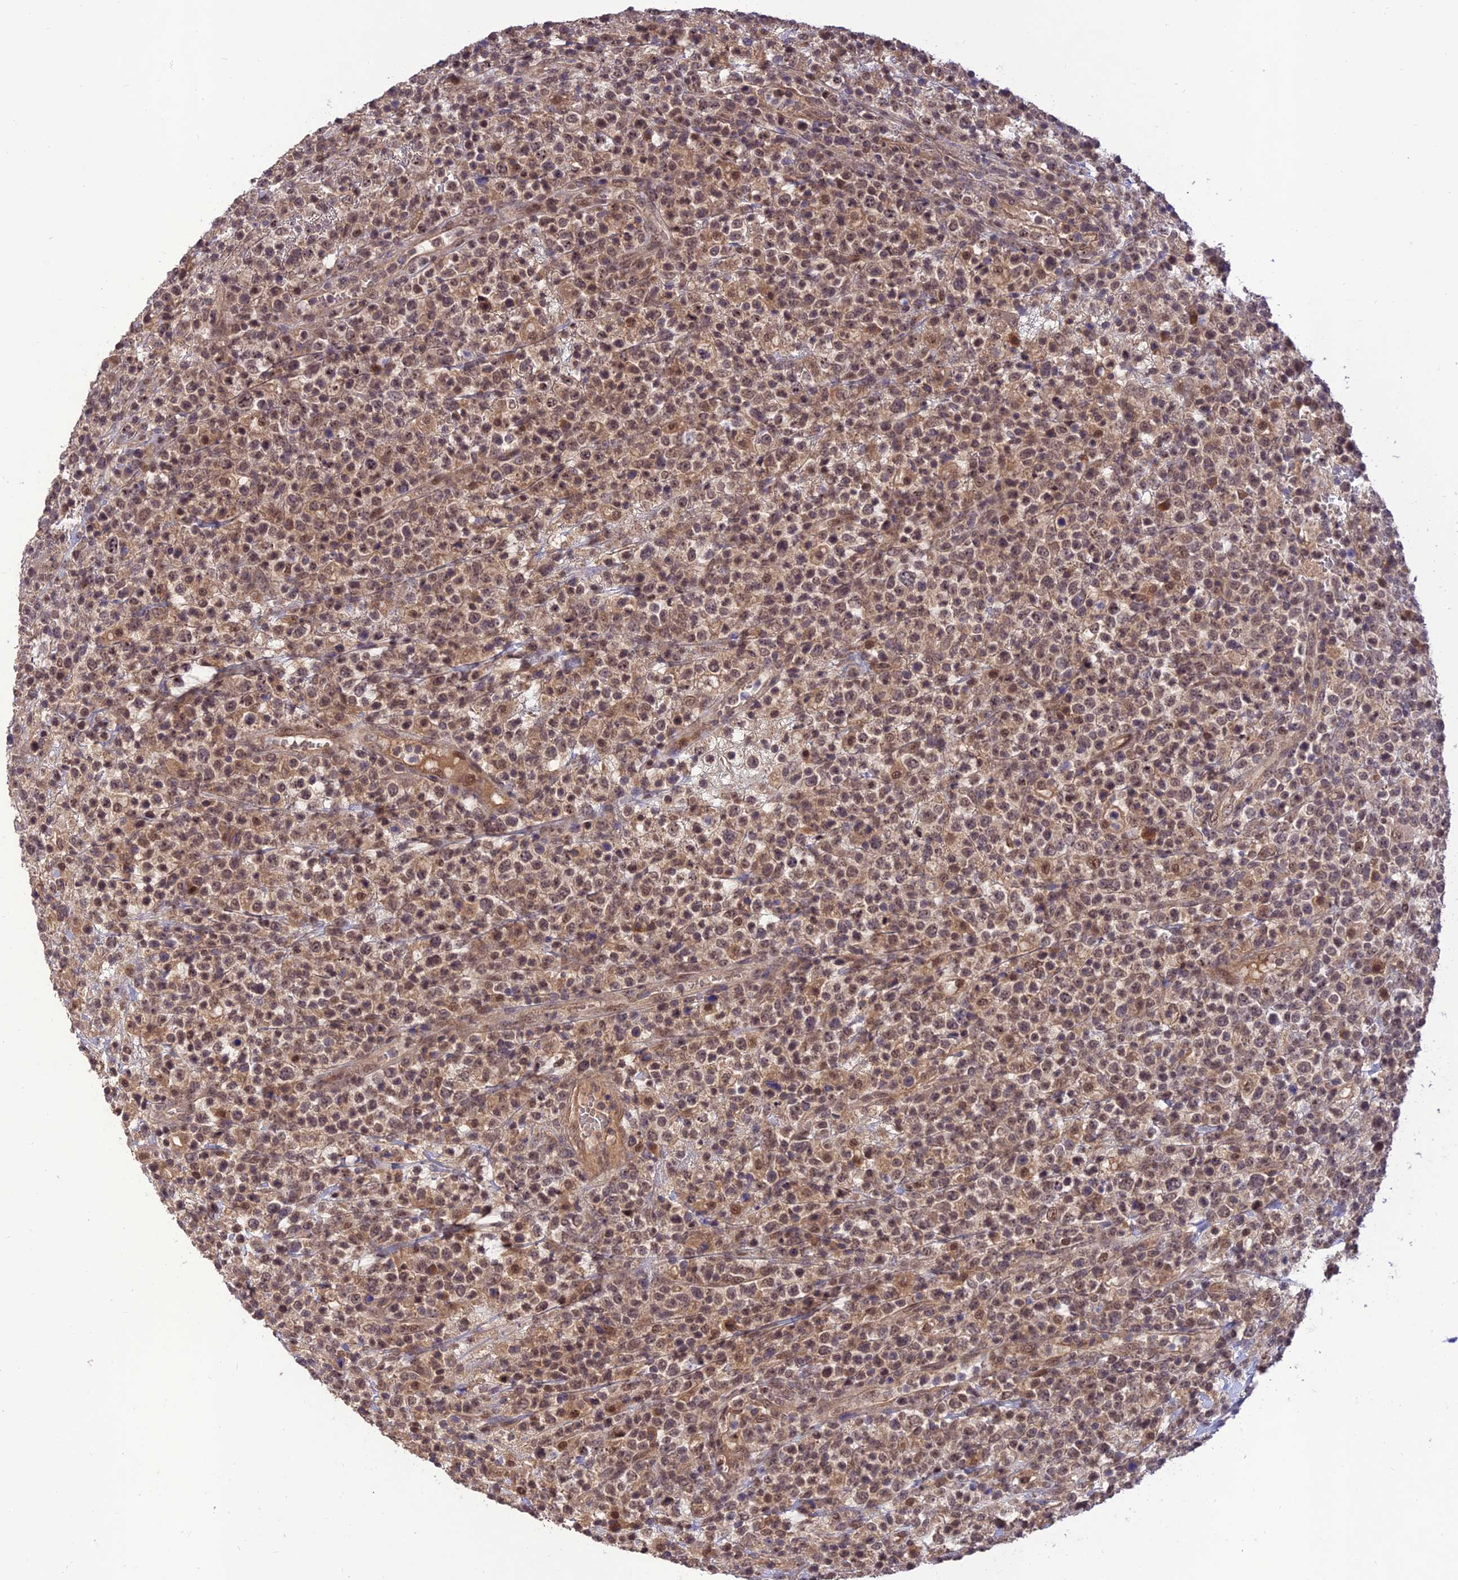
{"staining": {"intensity": "moderate", "quantity": ">75%", "location": "cytoplasmic/membranous,nuclear"}, "tissue": "lymphoma", "cell_type": "Tumor cells", "image_type": "cancer", "snomed": [{"axis": "morphology", "description": "Malignant lymphoma, non-Hodgkin's type, High grade"}, {"axis": "topography", "description": "Colon"}], "caption": "High-grade malignant lymphoma, non-Hodgkin's type was stained to show a protein in brown. There is medium levels of moderate cytoplasmic/membranous and nuclear expression in approximately >75% of tumor cells. Immunohistochemistry stains the protein in brown and the nuclei are stained blue.", "gene": "REV1", "patient": {"sex": "female", "age": 53}}